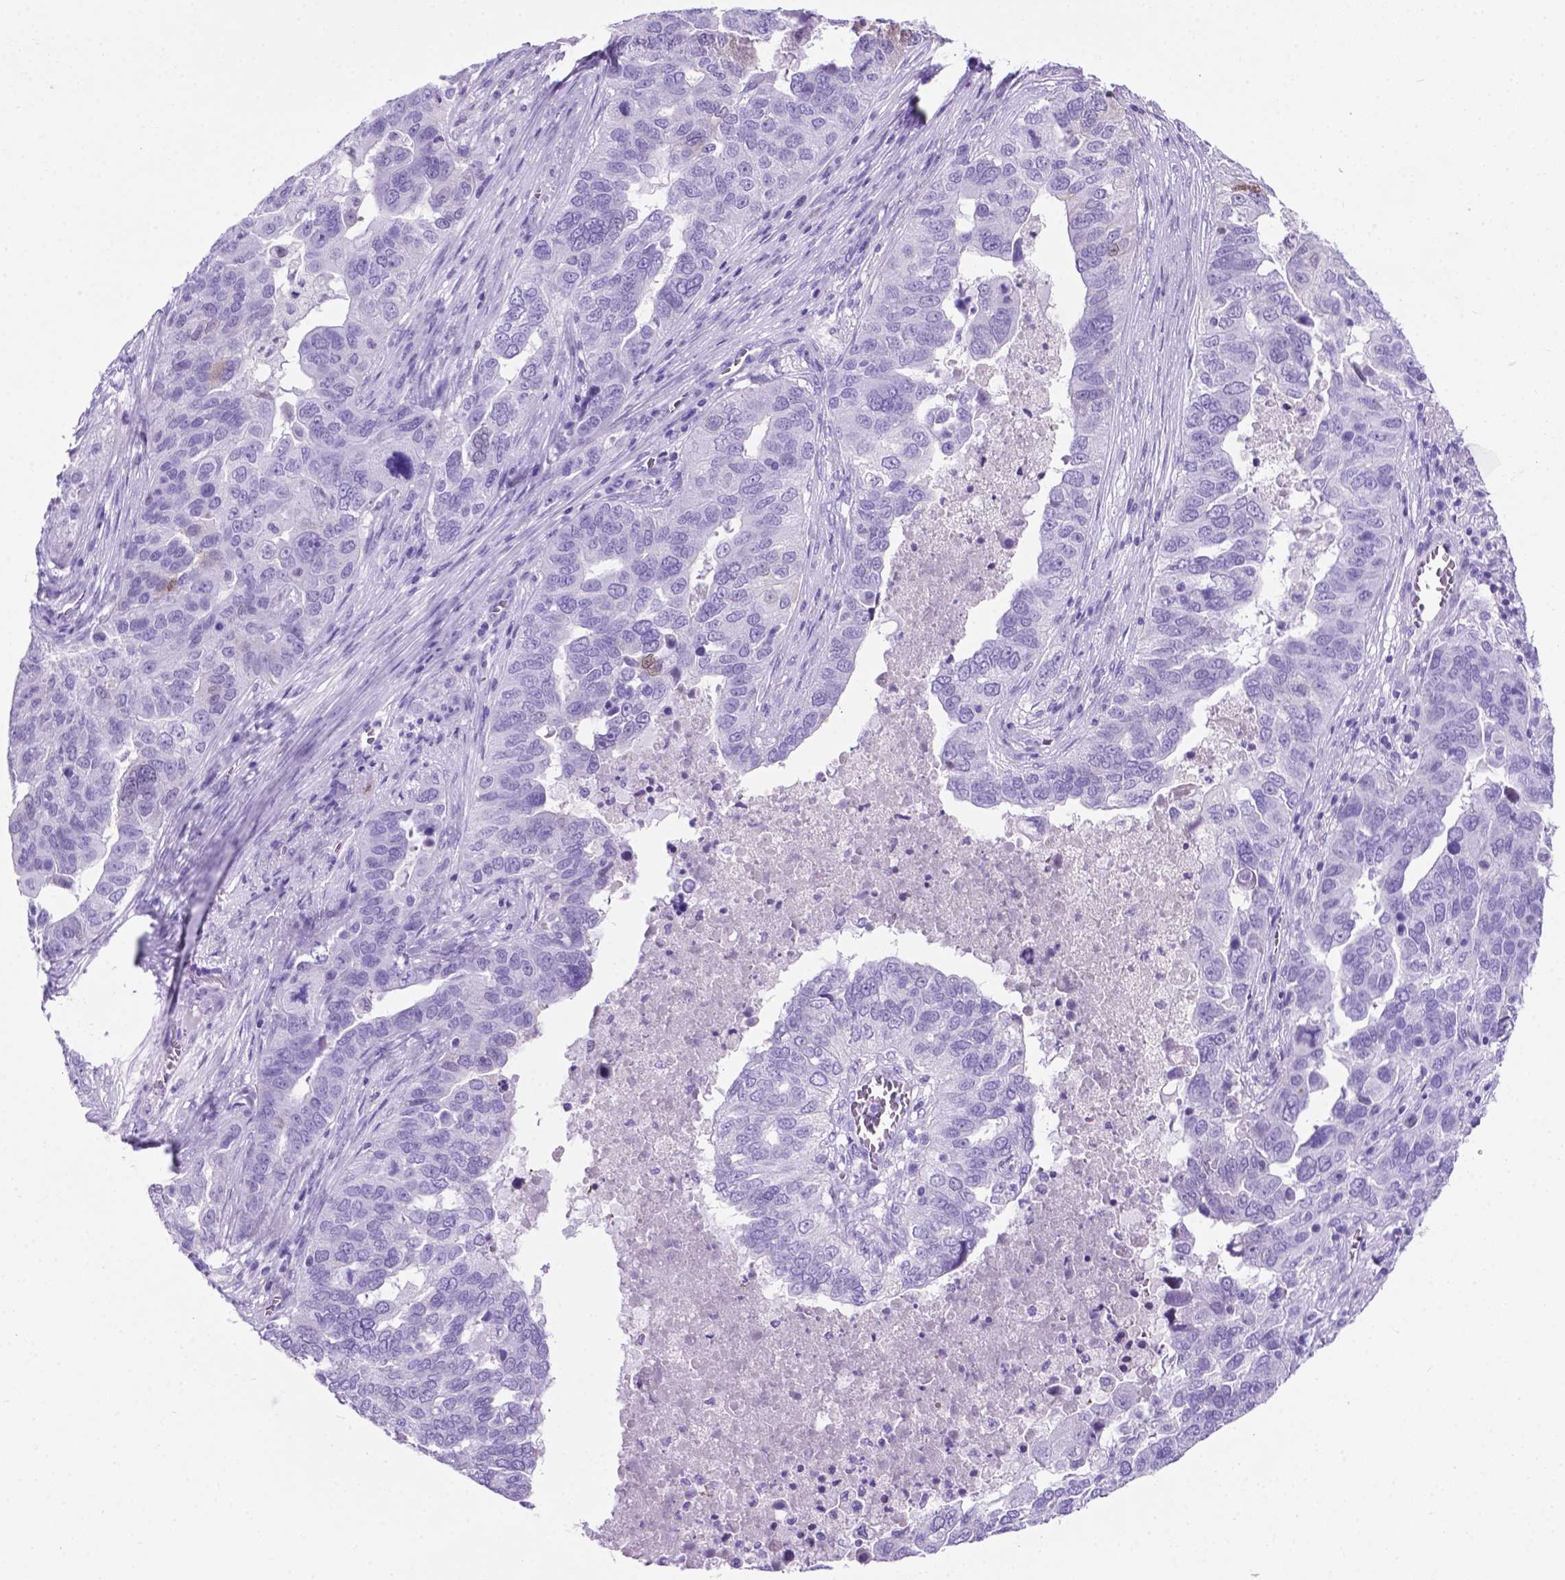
{"staining": {"intensity": "negative", "quantity": "none", "location": "none"}, "tissue": "ovarian cancer", "cell_type": "Tumor cells", "image_type": "cancer", "snomed": [{"axis": "morphology", "description": "Carcinoma, endometroid"}, {"axis": "topography", "description": "Soft tissue"}, {"axis": "topography", "description": "Ovary"}], "caption": "Immunohistochemical staining of endometroid carcinoma (ovarian) exhibits no significant positivity in tumor cells.", "gene": "C17orf107", "patient": {"sex": "female", "age": 52}}